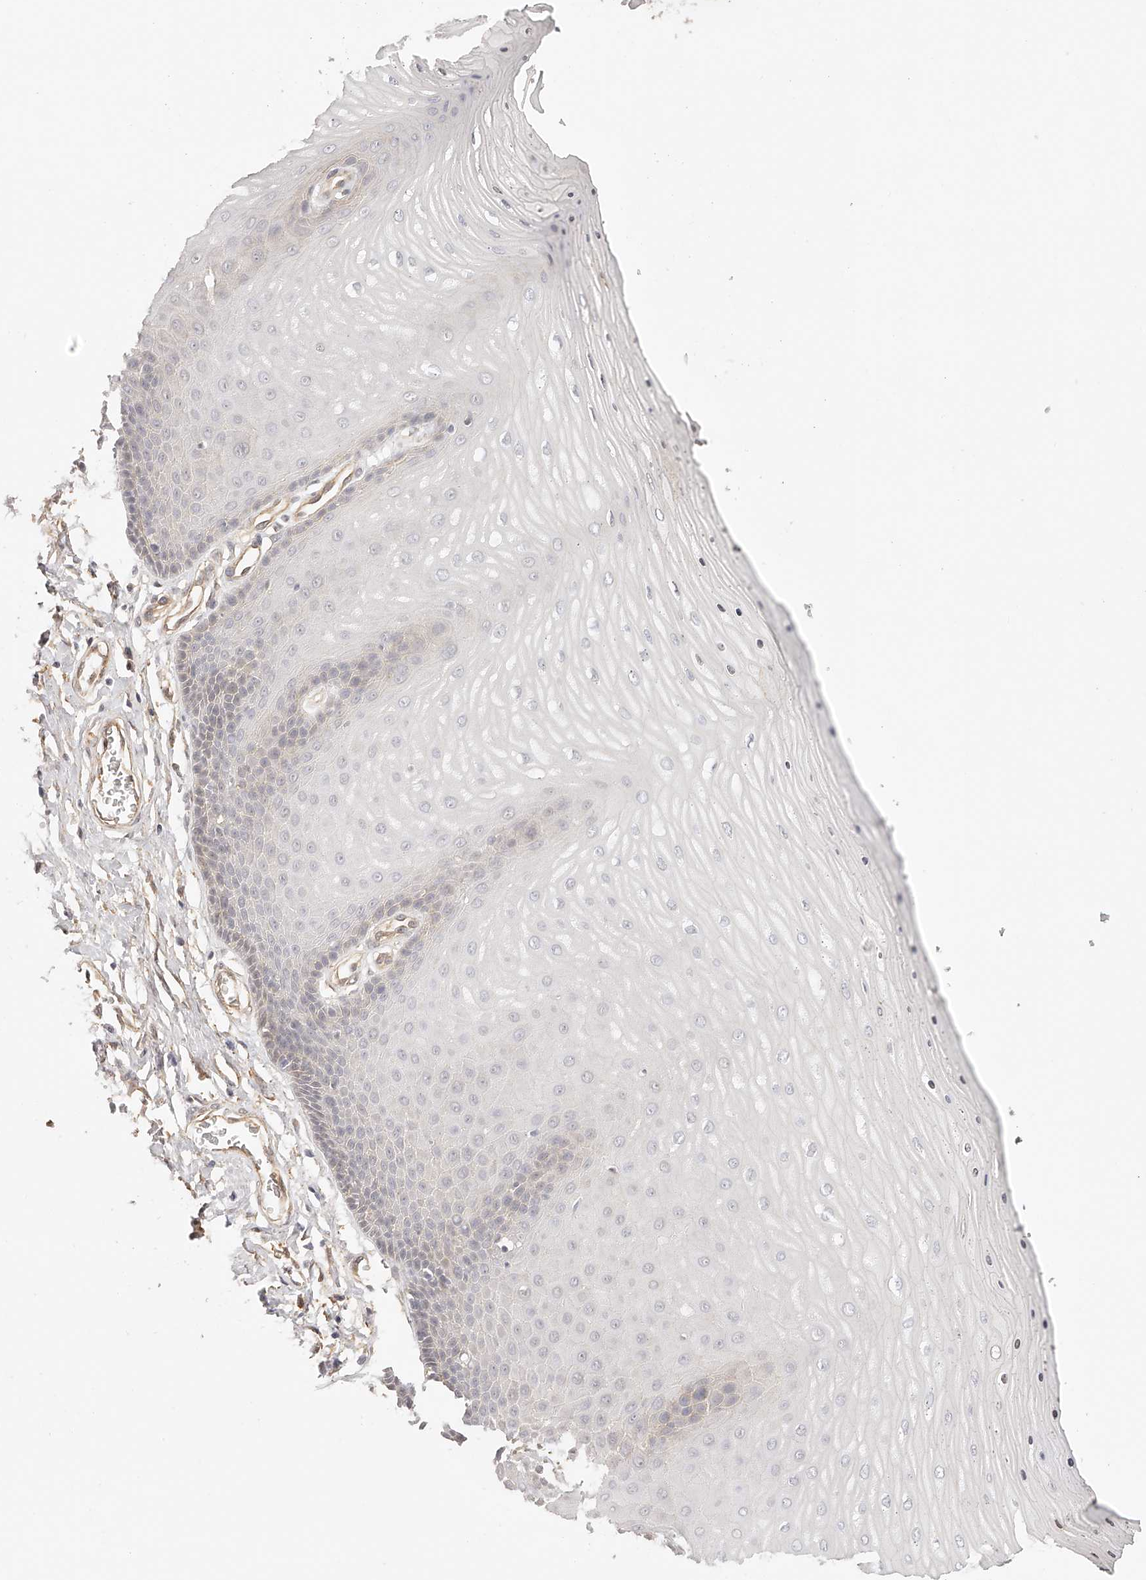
{"staining": {"intensity": "weak", "quantity": ">75%", "location": "cytoplasmic/membranous"}, "tissue": "cervix", "cell_type": "Glandular cells", "image_type": "normal", "snomed": [{"axis": "morphology", "description": "Normal tissue, NOS"}, {"axis": "topography", "description": "Cervix"}], "caption": "DAB (3,3'-diaminobenzidine) immunohistochemical staining of normal cervix displays weak cytoplasmic/membranous protein expression in about >75% of glandular cells.", "gene": "SYNC", "patient": {"sex": "female", "age": 55}}